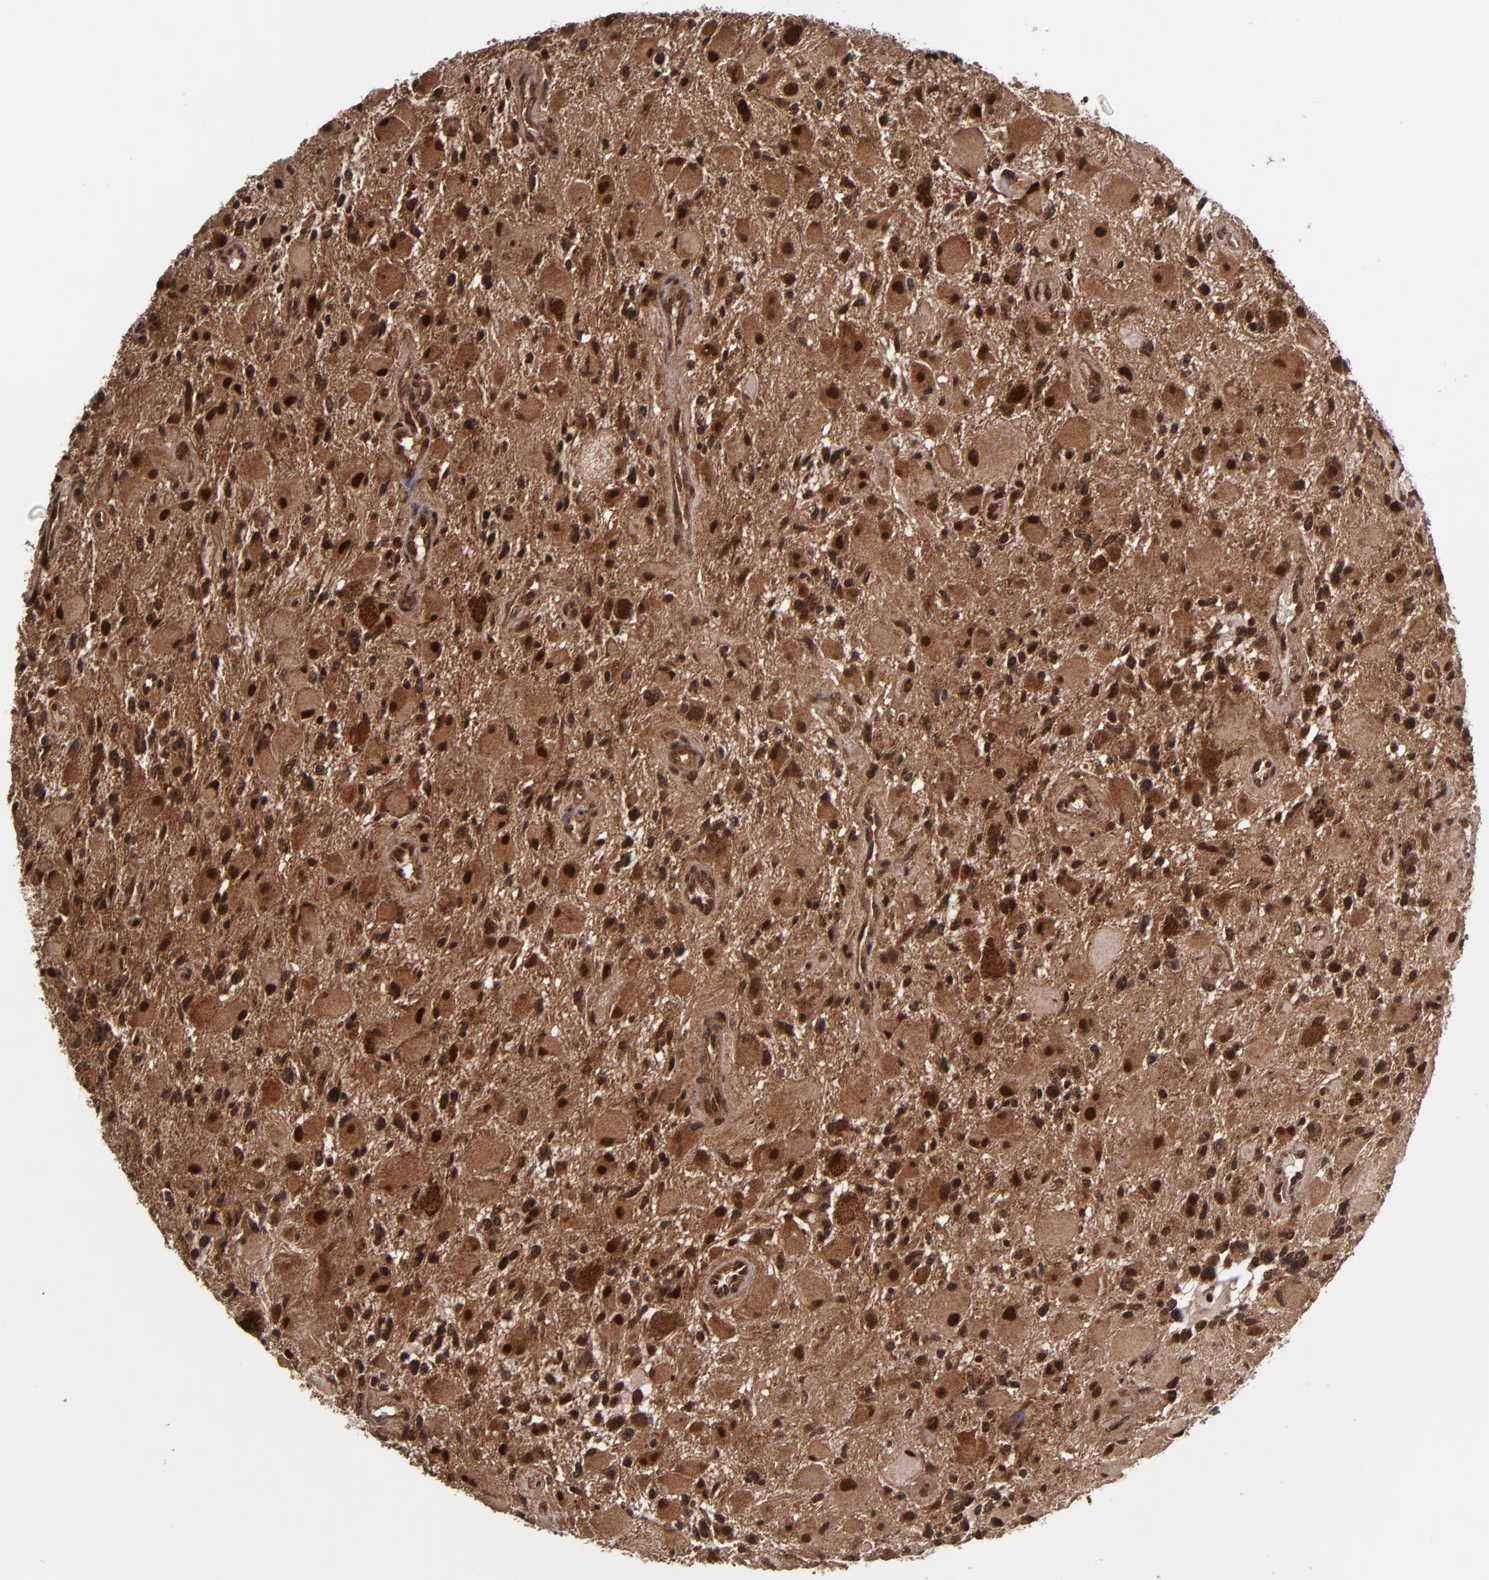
{"staining": {"intensity": "strong", "quantity": ">75%", "location": "cytoplasmic/membranous,nuclear"}, "tissue": "glioma", "cell_type": "Tumor cells", "image_type": "cancer", "snomed": [{"axis": "morphology", "description": "Glioma, malignant, High grade"}, {"axis": "topography", "description": "Brain"}], "caption": "Protein expression analysis of malignant glioma (high-grade) shows strong cytoplasmic/membranous and nuclear staining in approximately >75% of tumor cells.", "gene": "CUL5", "patient": {"sex": "female", "age": 60}}